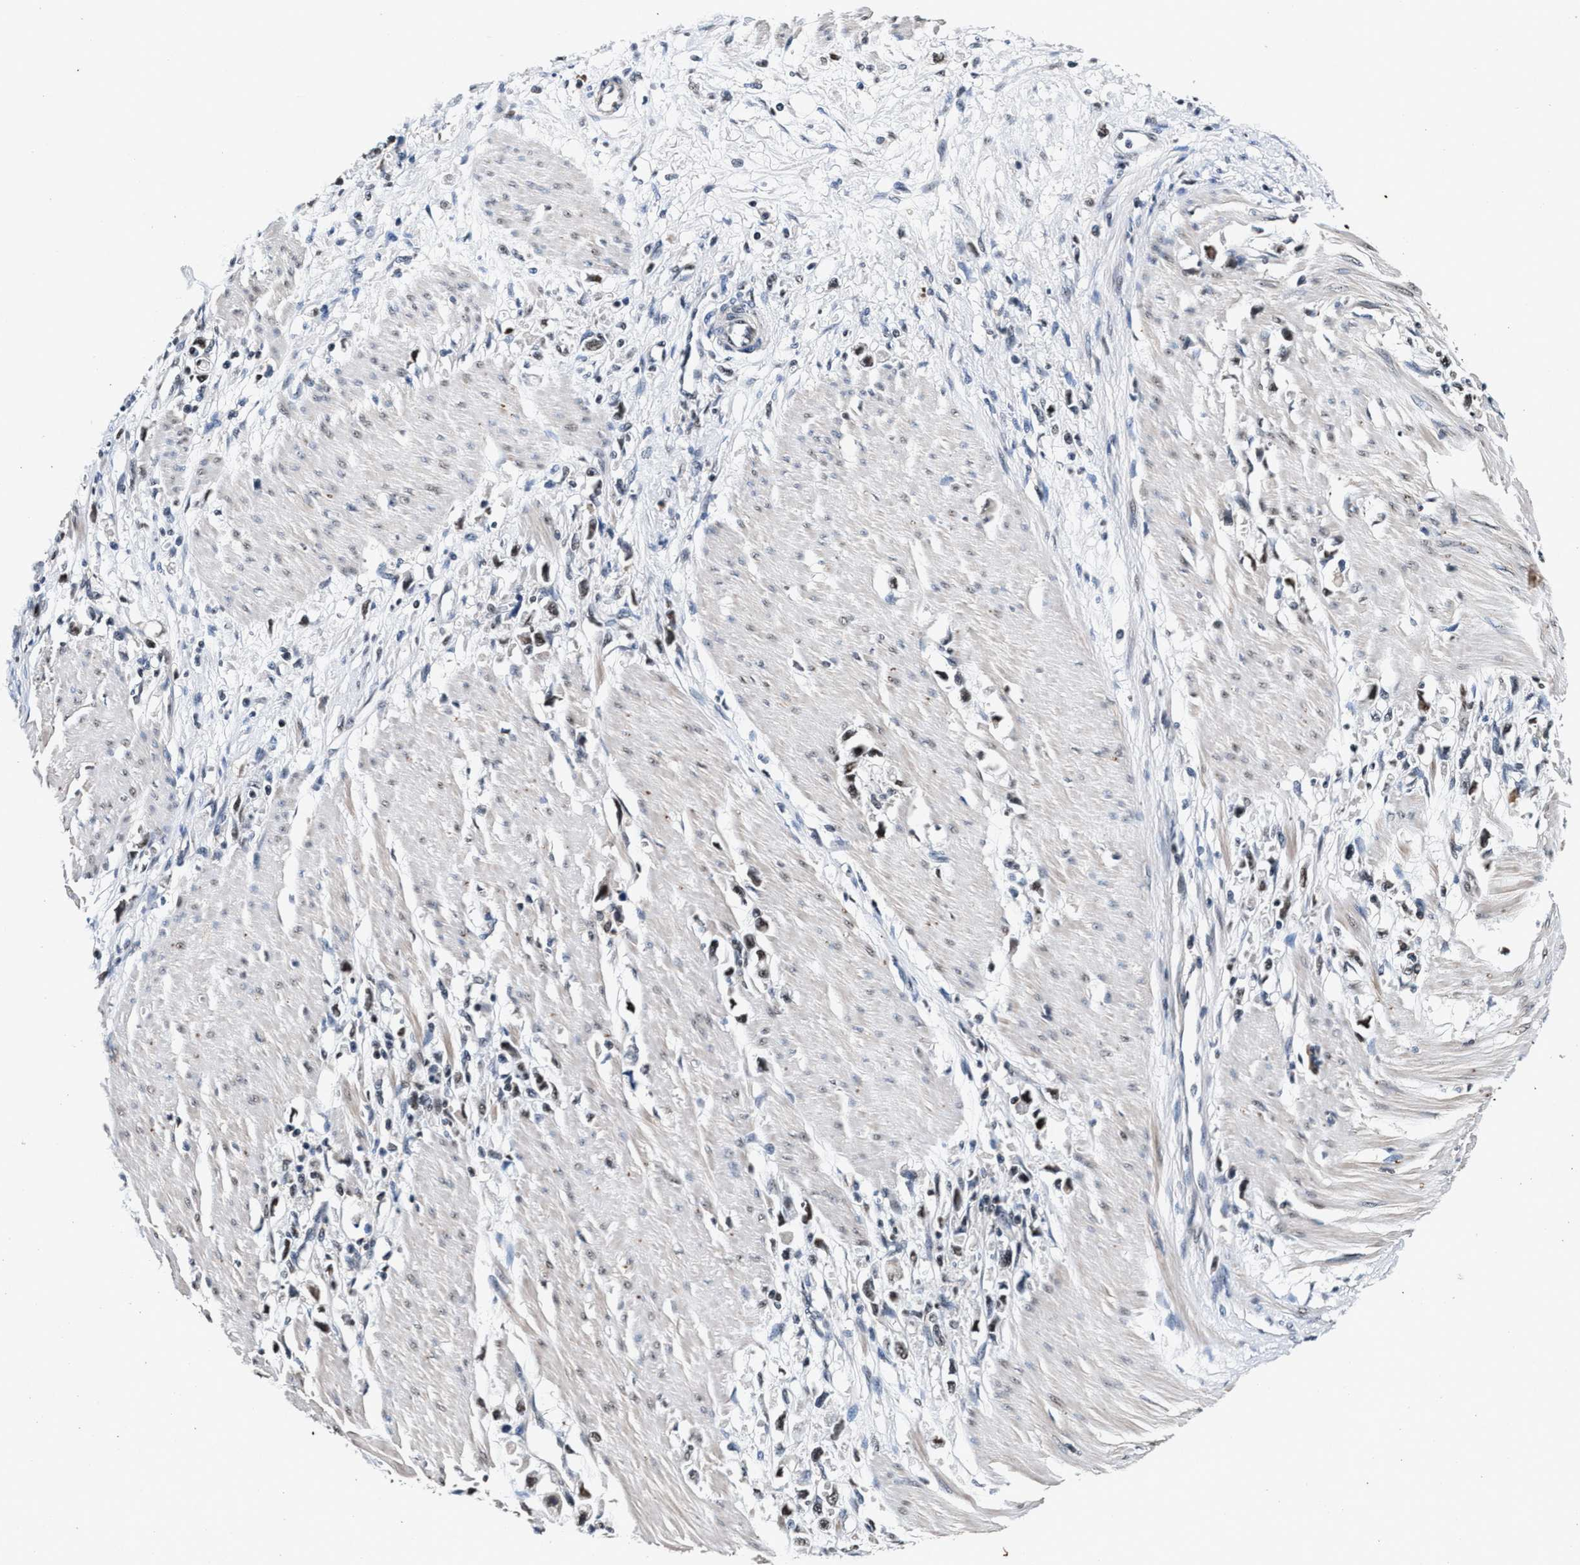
{"staining": {"intensity": "moderate", "quantity": "25%-75%", "location": "nuclear"}, "tissue": "stomach cancer", "cell_type": "Tumor cells", "image_type": "cancer", "snomed": [{"axis": "morphology", "description": "Adenocarcinoma, NOS"}, {"axis": "topography", "description": "Stomach"}], "caption": "Immunohistochemical staining of adenocarcinoma (stomach) exhibits medium levels of moderate nuclear protein staining in about 25%-75% of tumor cells.", "gene": "USP16", "patient": {"sex": "female", "age": 59}}